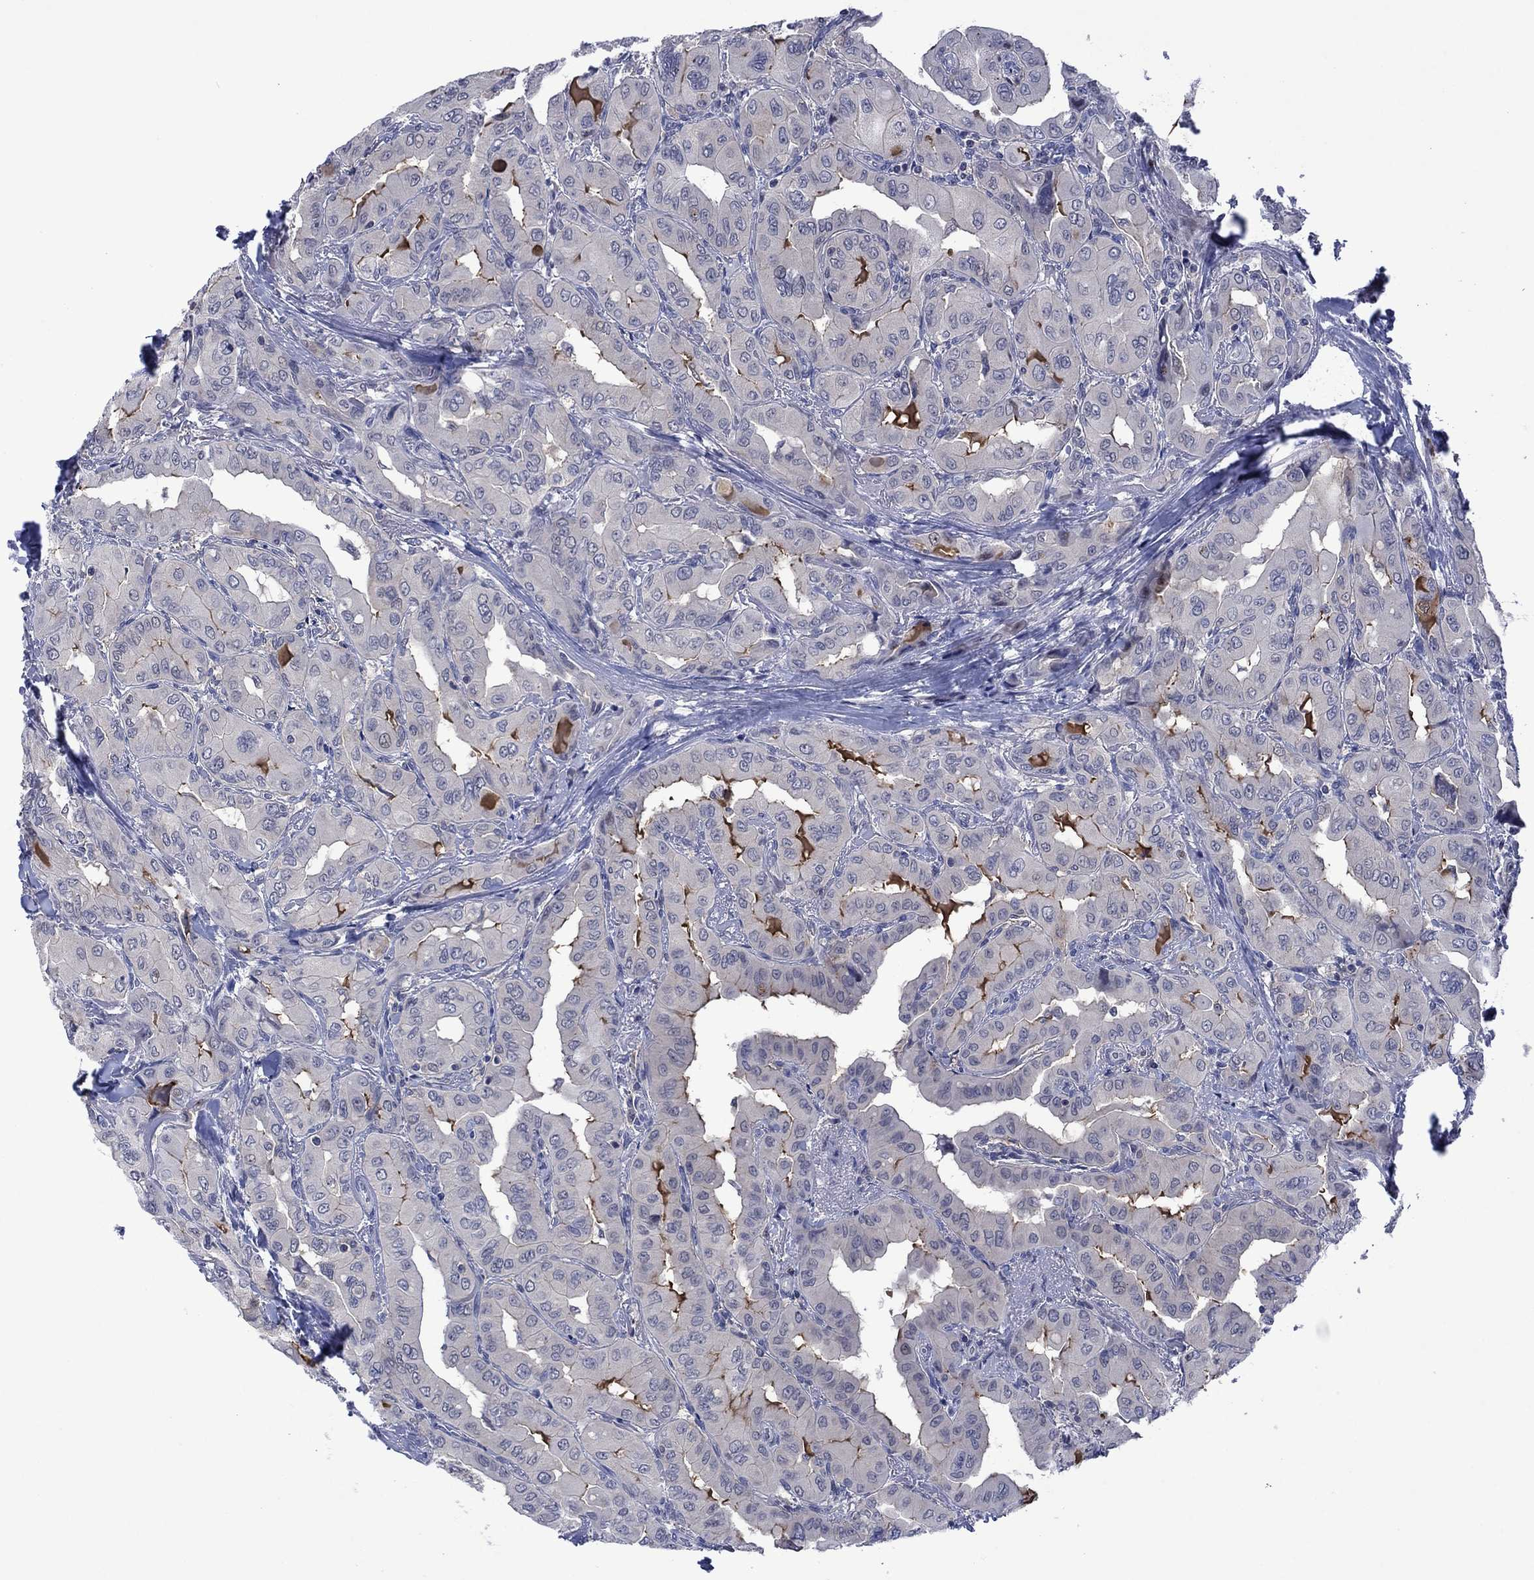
{"staining": {"intensity": "negative", "quantity": "none", "location": "none"}, "tissue": "thyroid cancer", "cell_type": "Tumor cells", "image_type": "cancer", "snomed": [{"axis": "morphology", "description": "Normal tissue, NOS"}, {"axis": "morphology", "description": "Papillary adenocarcinoma, NOS"}, {"axis": "topography", "description": "Thyroid gland"}], "caption": "This micrograph is of thyroid cancer (papillary adenocarcinoma) stained with IHC to label a protein in brown with the nuclei are counter-stained blue. There is no staining in tumor cells.", "gene": "AGL", "patient": {"sex": "female", "age": 66}}